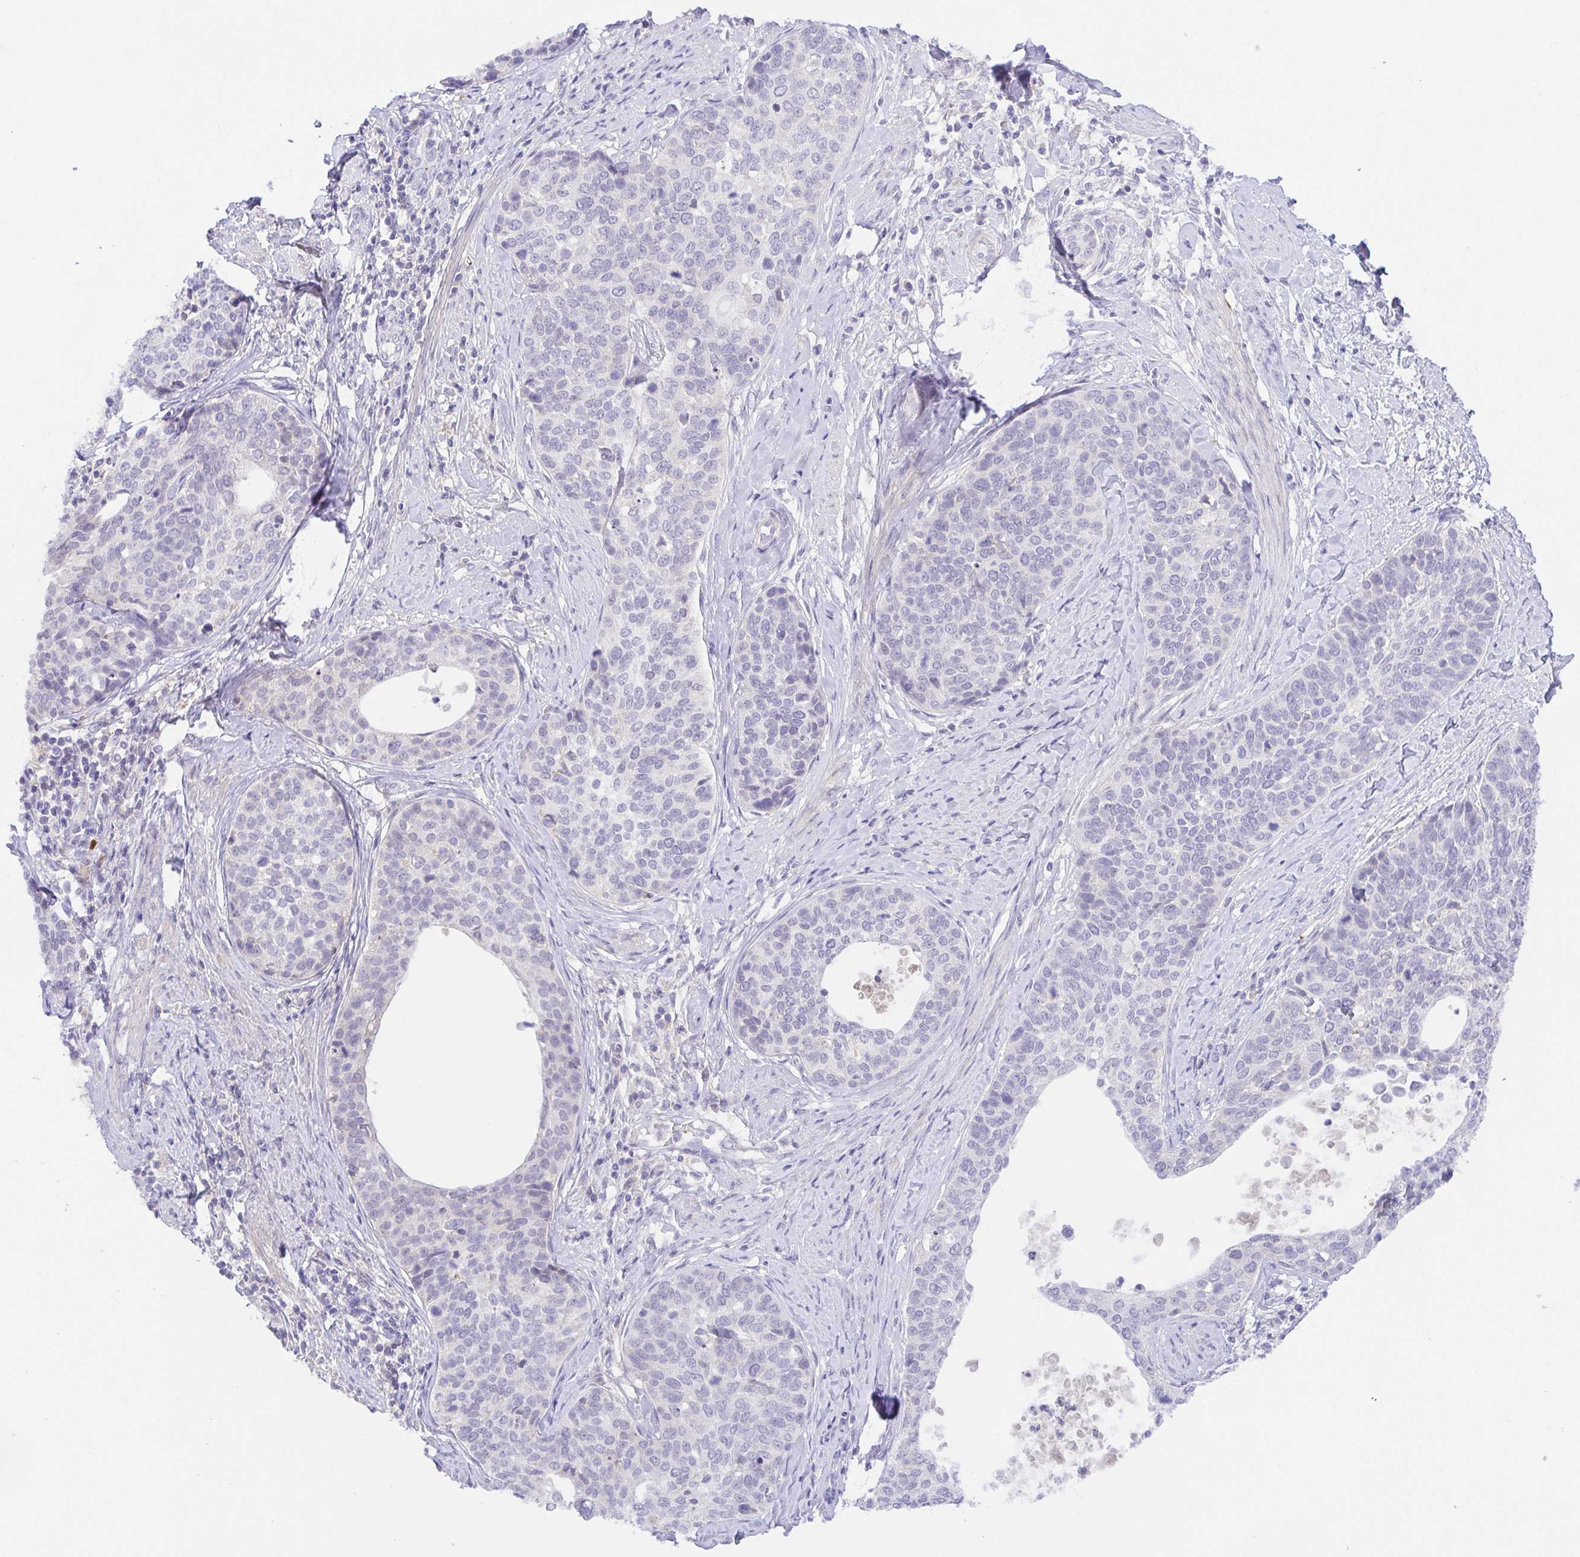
{"staining": {"intensity": "negative", "quantity": "none", "location": "none"}, "tissue": "cervical cancer", "cell_type": "Tumor cells", "image_type": "cancer", "snomed": [{"axis": "morphology", "description": "Squamous cell carcinoma, NOS"}, {"axis": "topography", "description": "Cervix"}], "caption": "IHC photomicrograph of human cervical cancer (squamous cell carcinoma) stained for a protein (brown), which demonstrates no staining in tumor cells.", "gene": "PRR14L", "patient": {"sex": "female", "age": 69}}